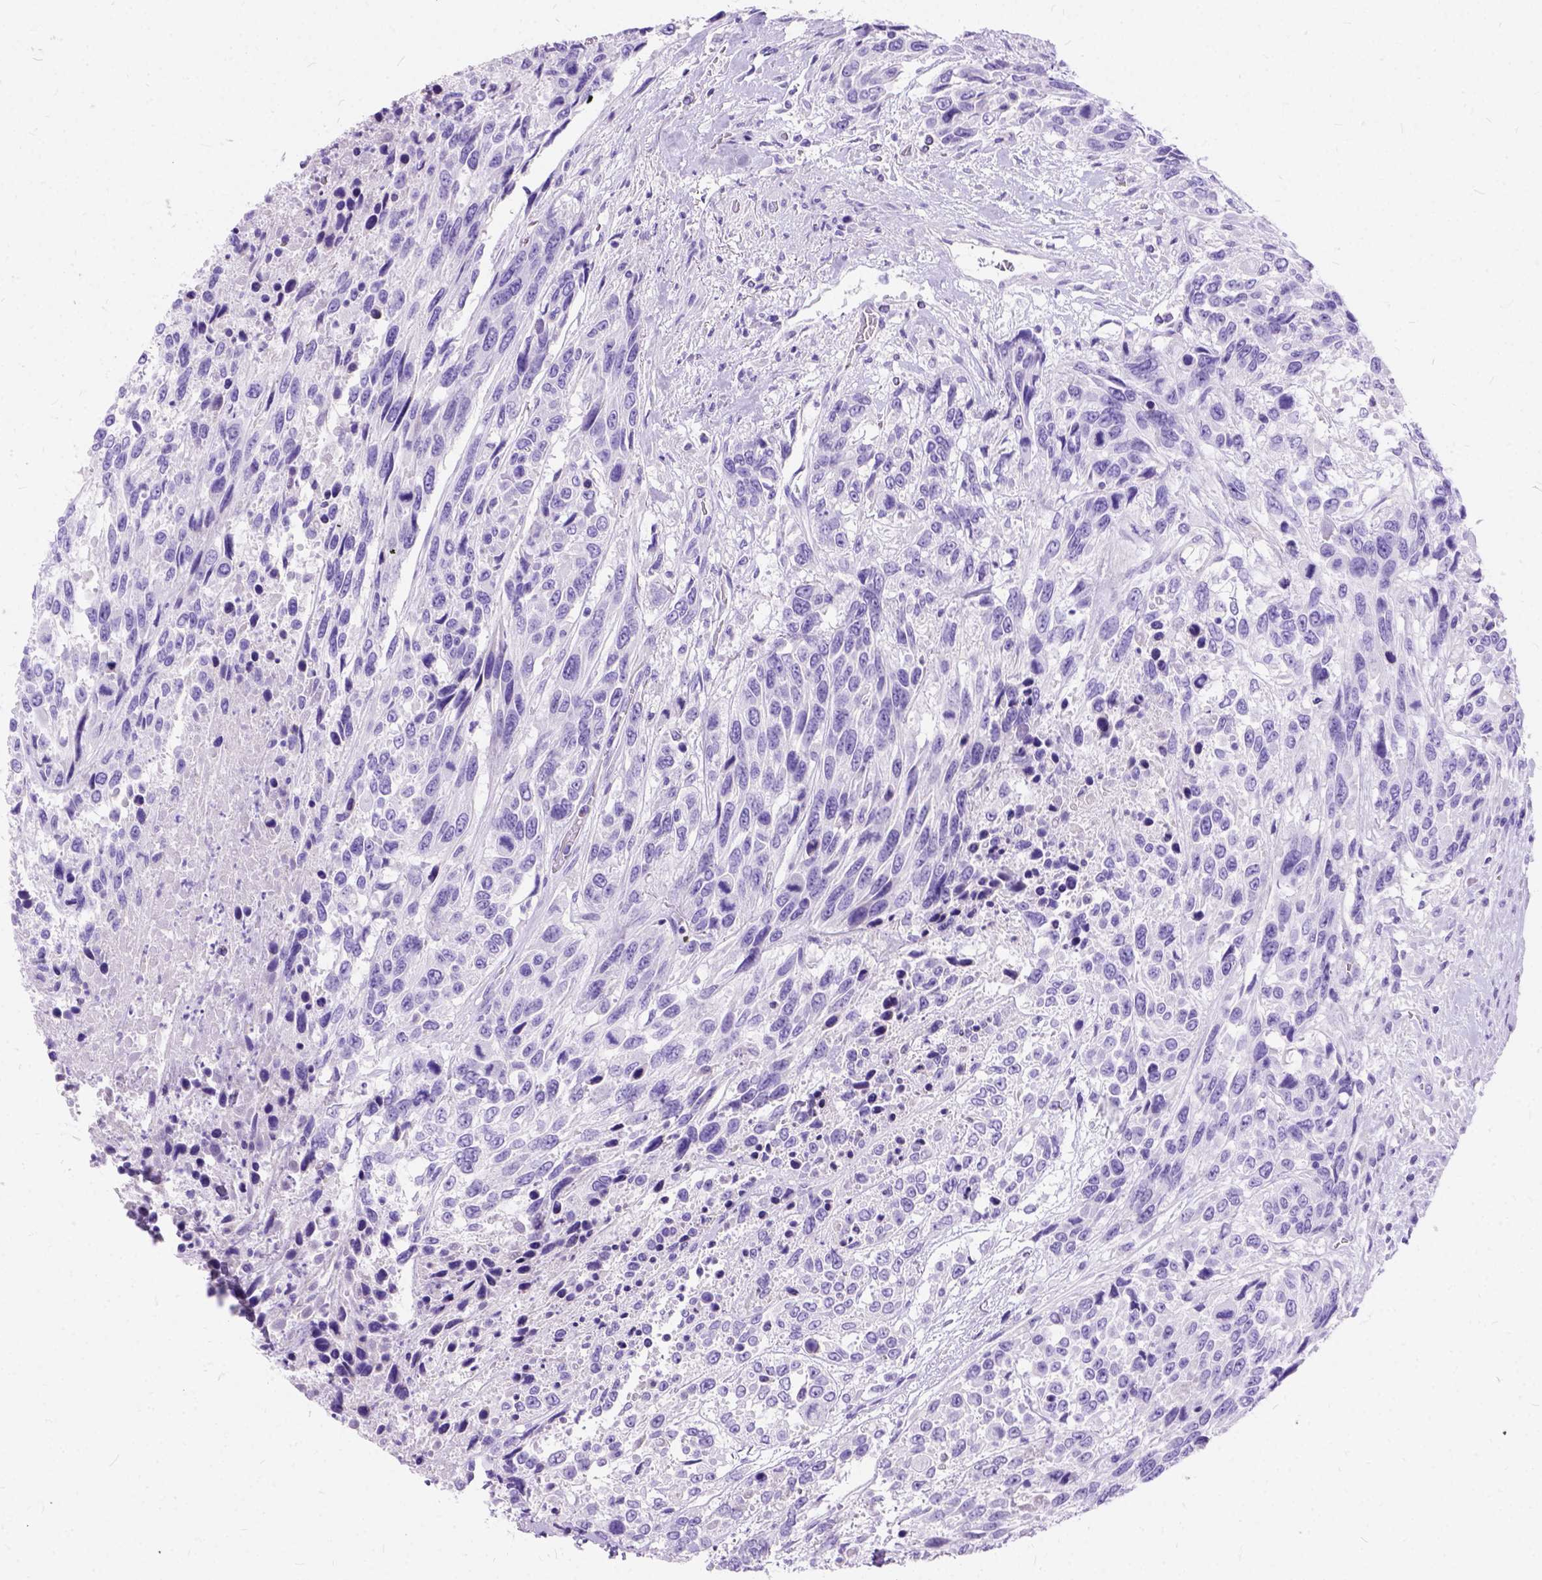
{"staining": {"intensity": "negative", "quantity": "none", "location": "none"}, "tissue": "urothelial cancer", "cell_type": "Tumor cells", "image_type": "cancer", "snomed": [{"axis": "morphology", "description": "Urothelial carcinoma, High grade"}, {"axis": "topography", "description": "Urinary bladder"}], "caption": "IHC photomicrograph of urothelial cancer stained for a protein (brown), which shows no staining in tumor cells. Brightfield microscopy of IHC stained with DAB (3,3'-diaminobenzidine) (brown) and hematoxylin (blue), captured at high magnification.", "gene": "C1QTNF3", "patient": {"sex": "female", "age": 70}}